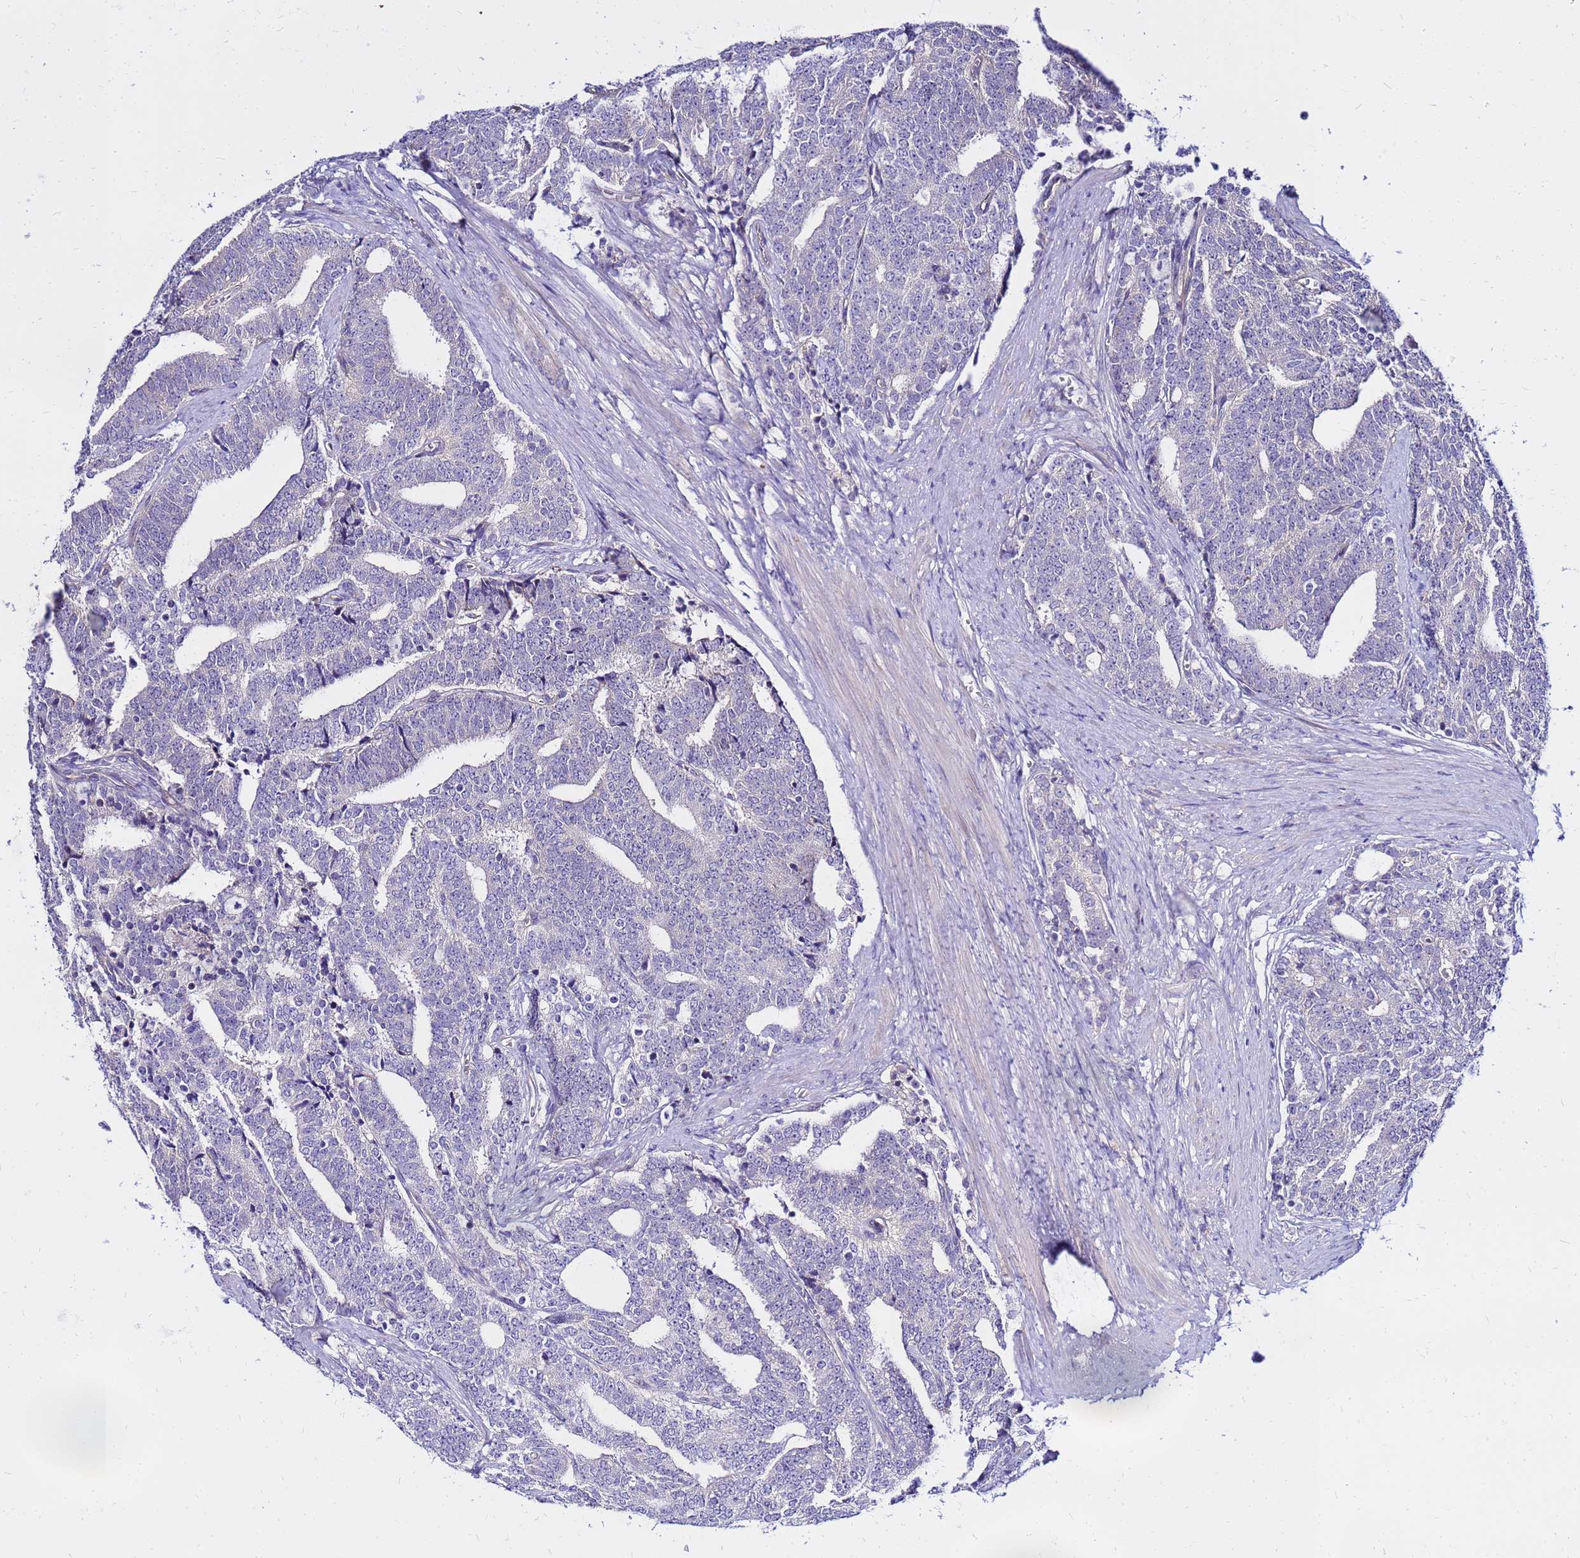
{"staining": {"intensity": "negative", "quantity": "none", "location": "none"}, "tissue": "prostate cancer", "cell_type": "Tumor cells", "image_type": "cancer", "snomed": [{"axis": "morphology", "description": "Adenocarcinoma, High grade"}, {"axis": "topography", "description": "Prostate and seminal vesicle, NOS"}], "caption": "Immunohistochemical staining of human prostate cancer (high-grade adenocarcinoma) demonstrates no significant expression in tumor cells. (DAB IHC visualized using brightfield microscopy, high magnification).", "gene": "HERC5", "patient": {"sex": "male", "age": 67}}